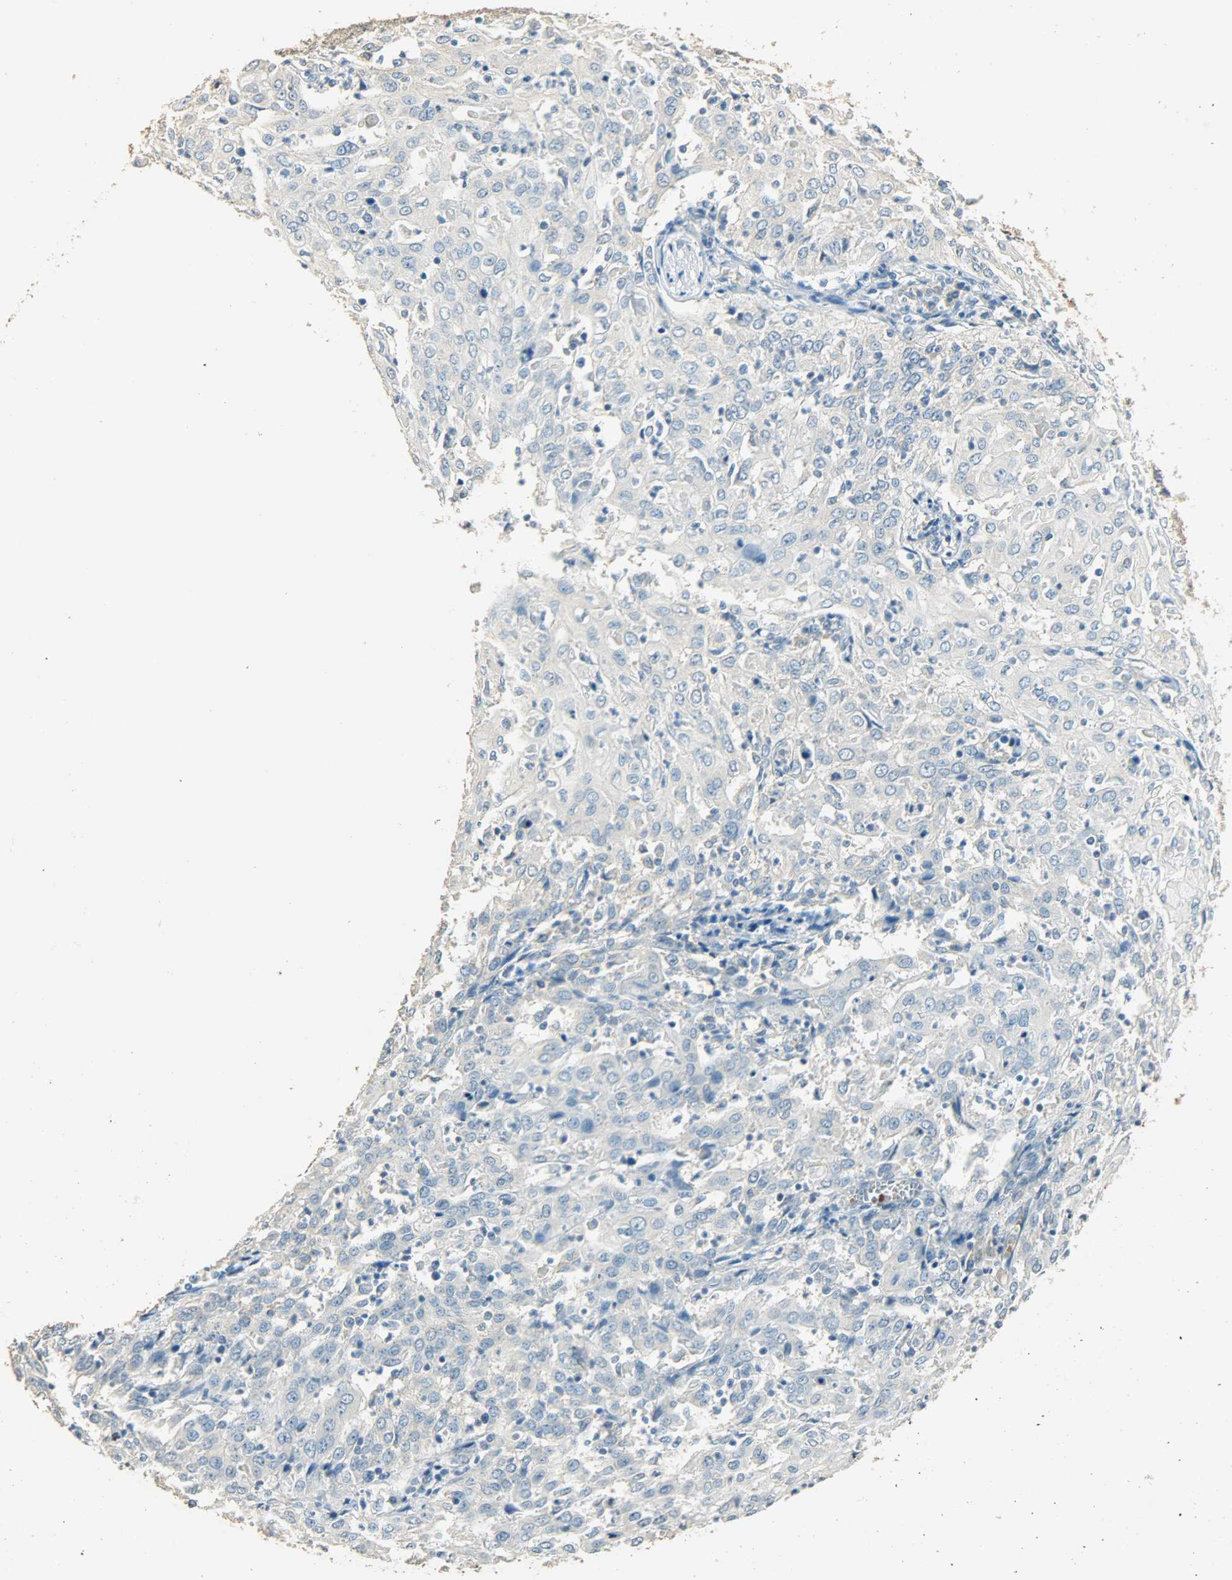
{"staining": {"intensity": "negative", "quantity": "none", "location": "none"}, "tissue": "cervical cancer", "cell_type": "Tumor cells", "image_type": "cancer", "snomed": [{"axis": "morphology", "description": "Squamous cell carcinoma, NOS"}, {"axis": "topography", "description": "Cervix"}], "caption": "Tumor cells show no significant protein expression in cervical cancer (squamous cell carcinoma).", "gene": "PRMT5", "patient": {"sex": "female", "age": 39}}